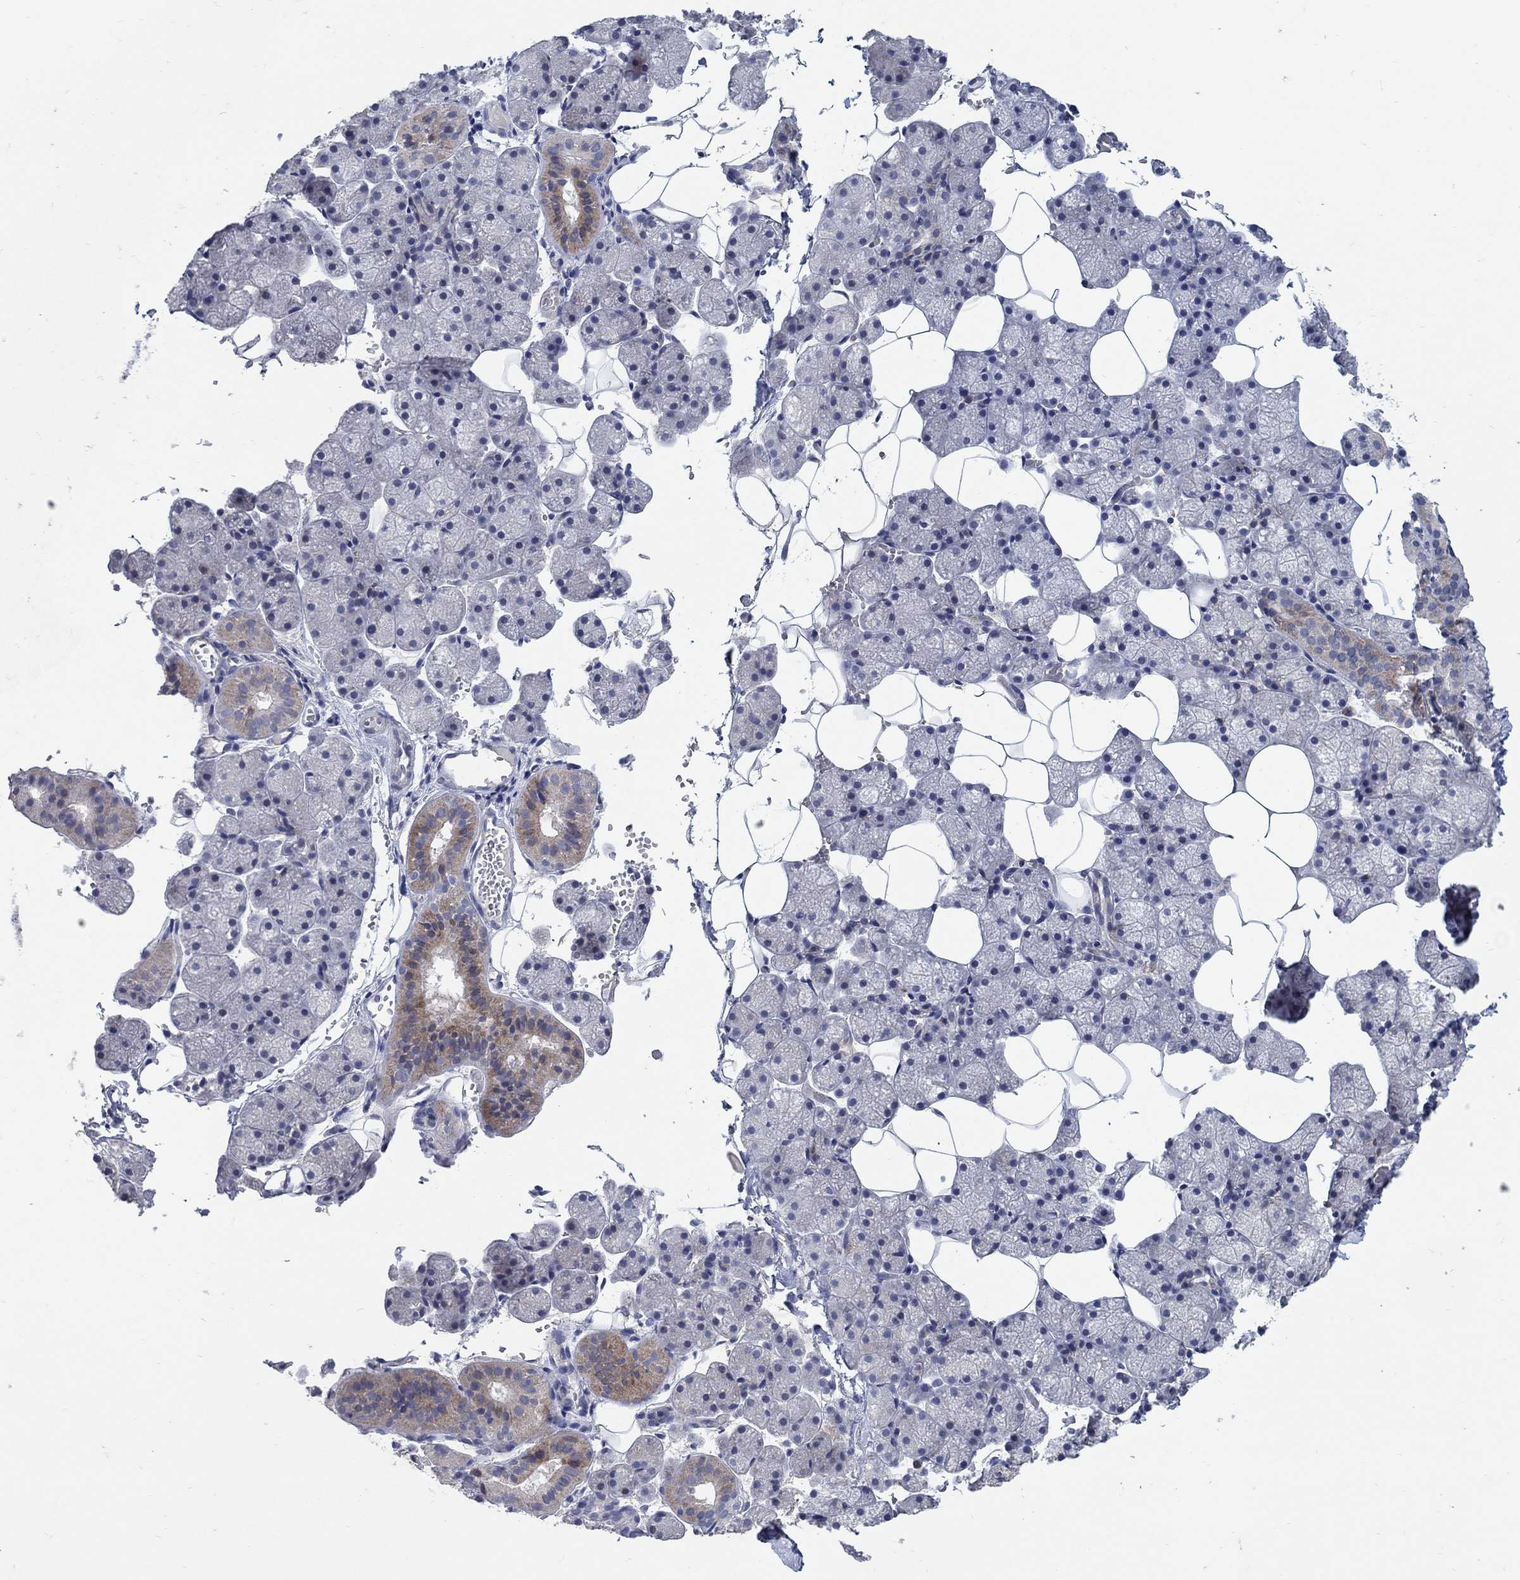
{"staining": {"intensity": "moderate", "quantity": "<25%", "location": "cytoplasmic/membranous"}, "tissue": "salivary gland", "cell_type": "Glandular cells", "image_type": "normal", "snomed": [{"axis": "morphology", "description": "Normal tissue, NOS"}, {"axis": "topography", "description": "Salivary gland"}], "caption": "Immunohistochemistry (DAB) staining of benign human salivary gland demonstrates moderate cytoplasmic/membranous protein staining in approximately <25% of glandular cells.", "gene": "HMX2", "patient": {"sex": "male", "age": 38}}